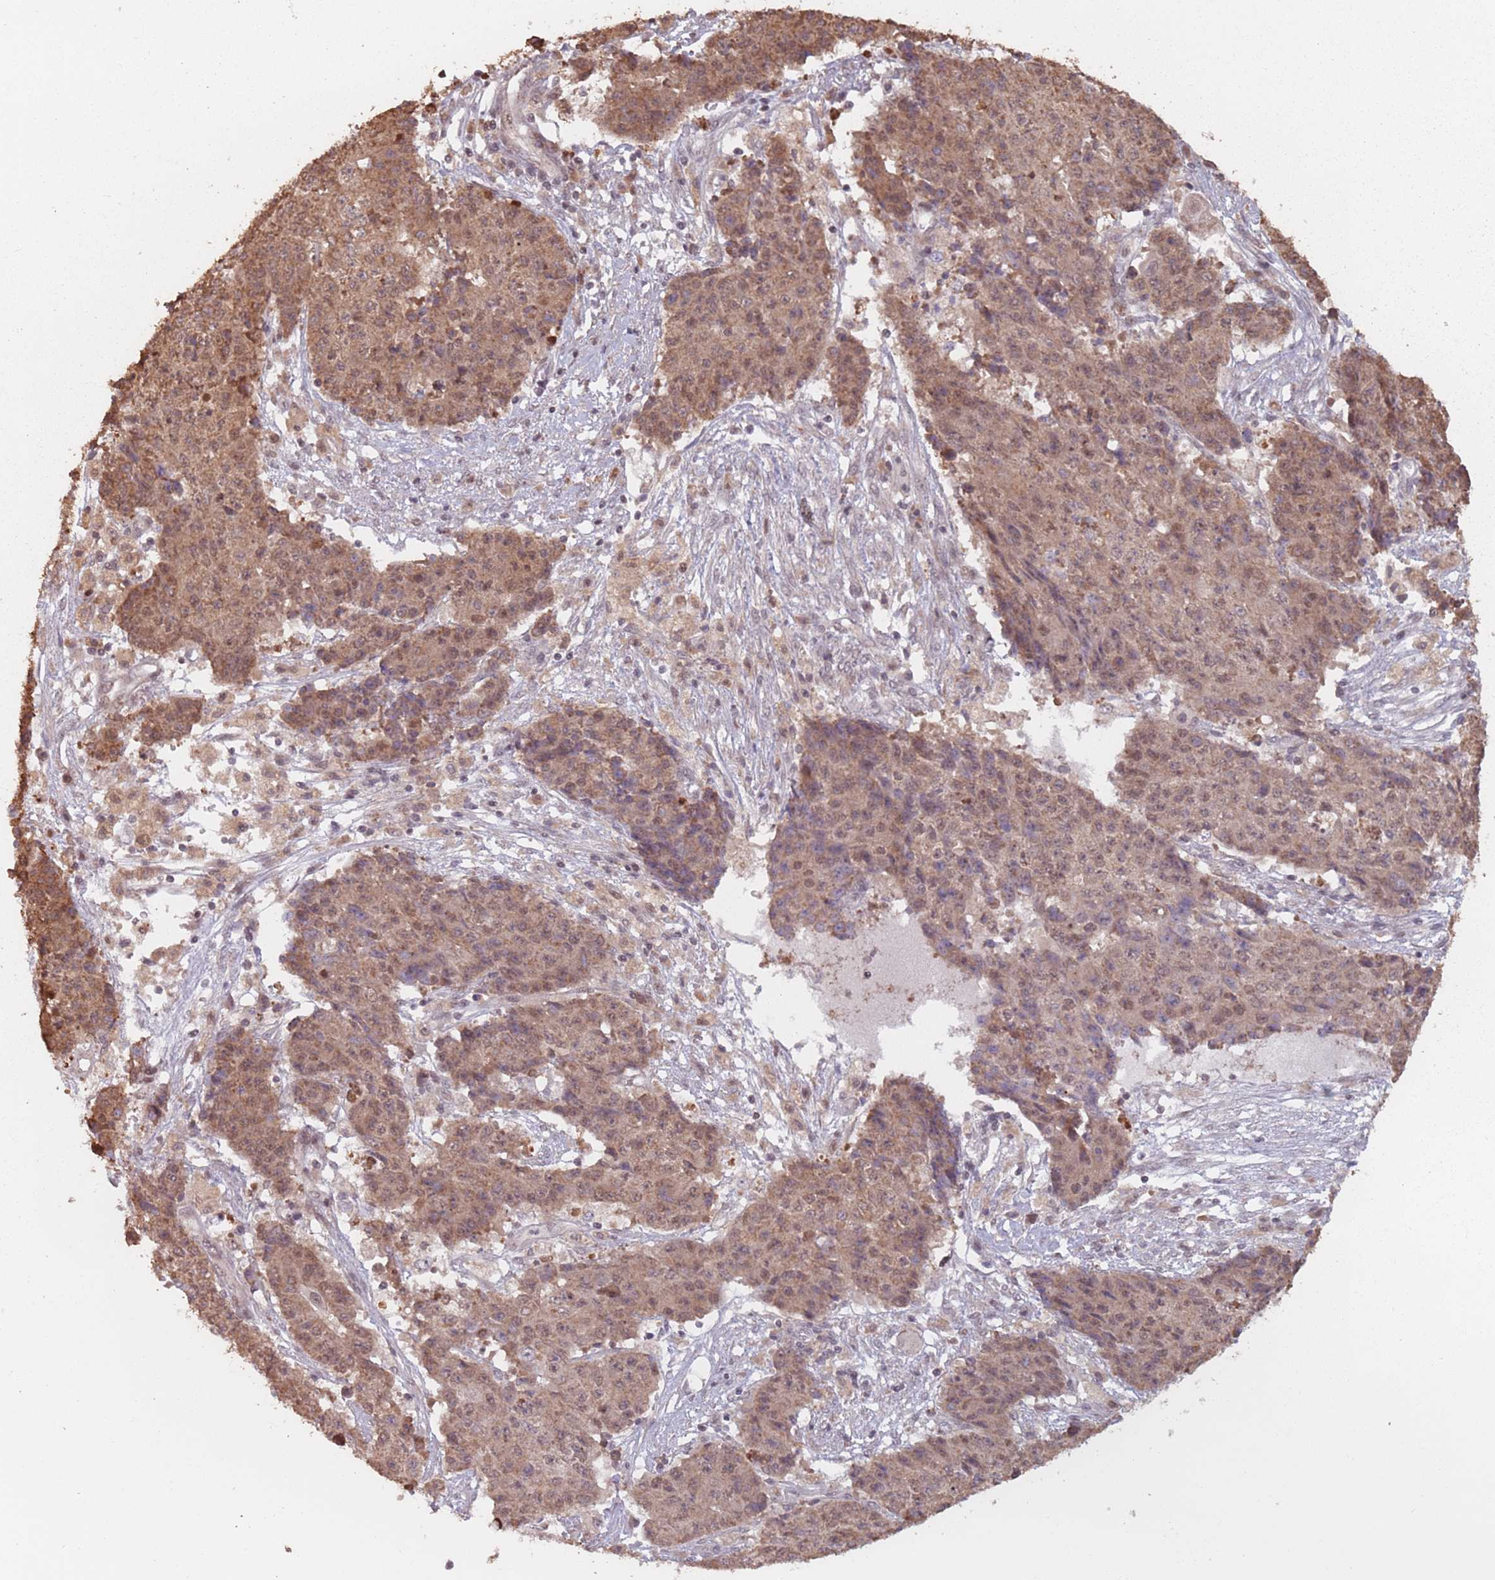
{"staining": {"intensity": "moderate", "quantity": ">75%", "location": "cytoplasmic/membranous,nuclear"}, "tissue": "ovarian cancer", "cell_type": "Tumor cells", "image_type": "cancer", "snomed": [{"axis": "morphology", "description": "Carcinoma, endometroid"}, {"axis": "topography", "description": "Ovary"}], "caption": "Tumor cells exhibit medium levels of moderate cytoplasmic/membranous and nuclear expression in approximately >75% of cells in human endometroid carcinoma (ovarian).", "gene": "VPS52", "patient": {"sex": "female", "age": 42}}